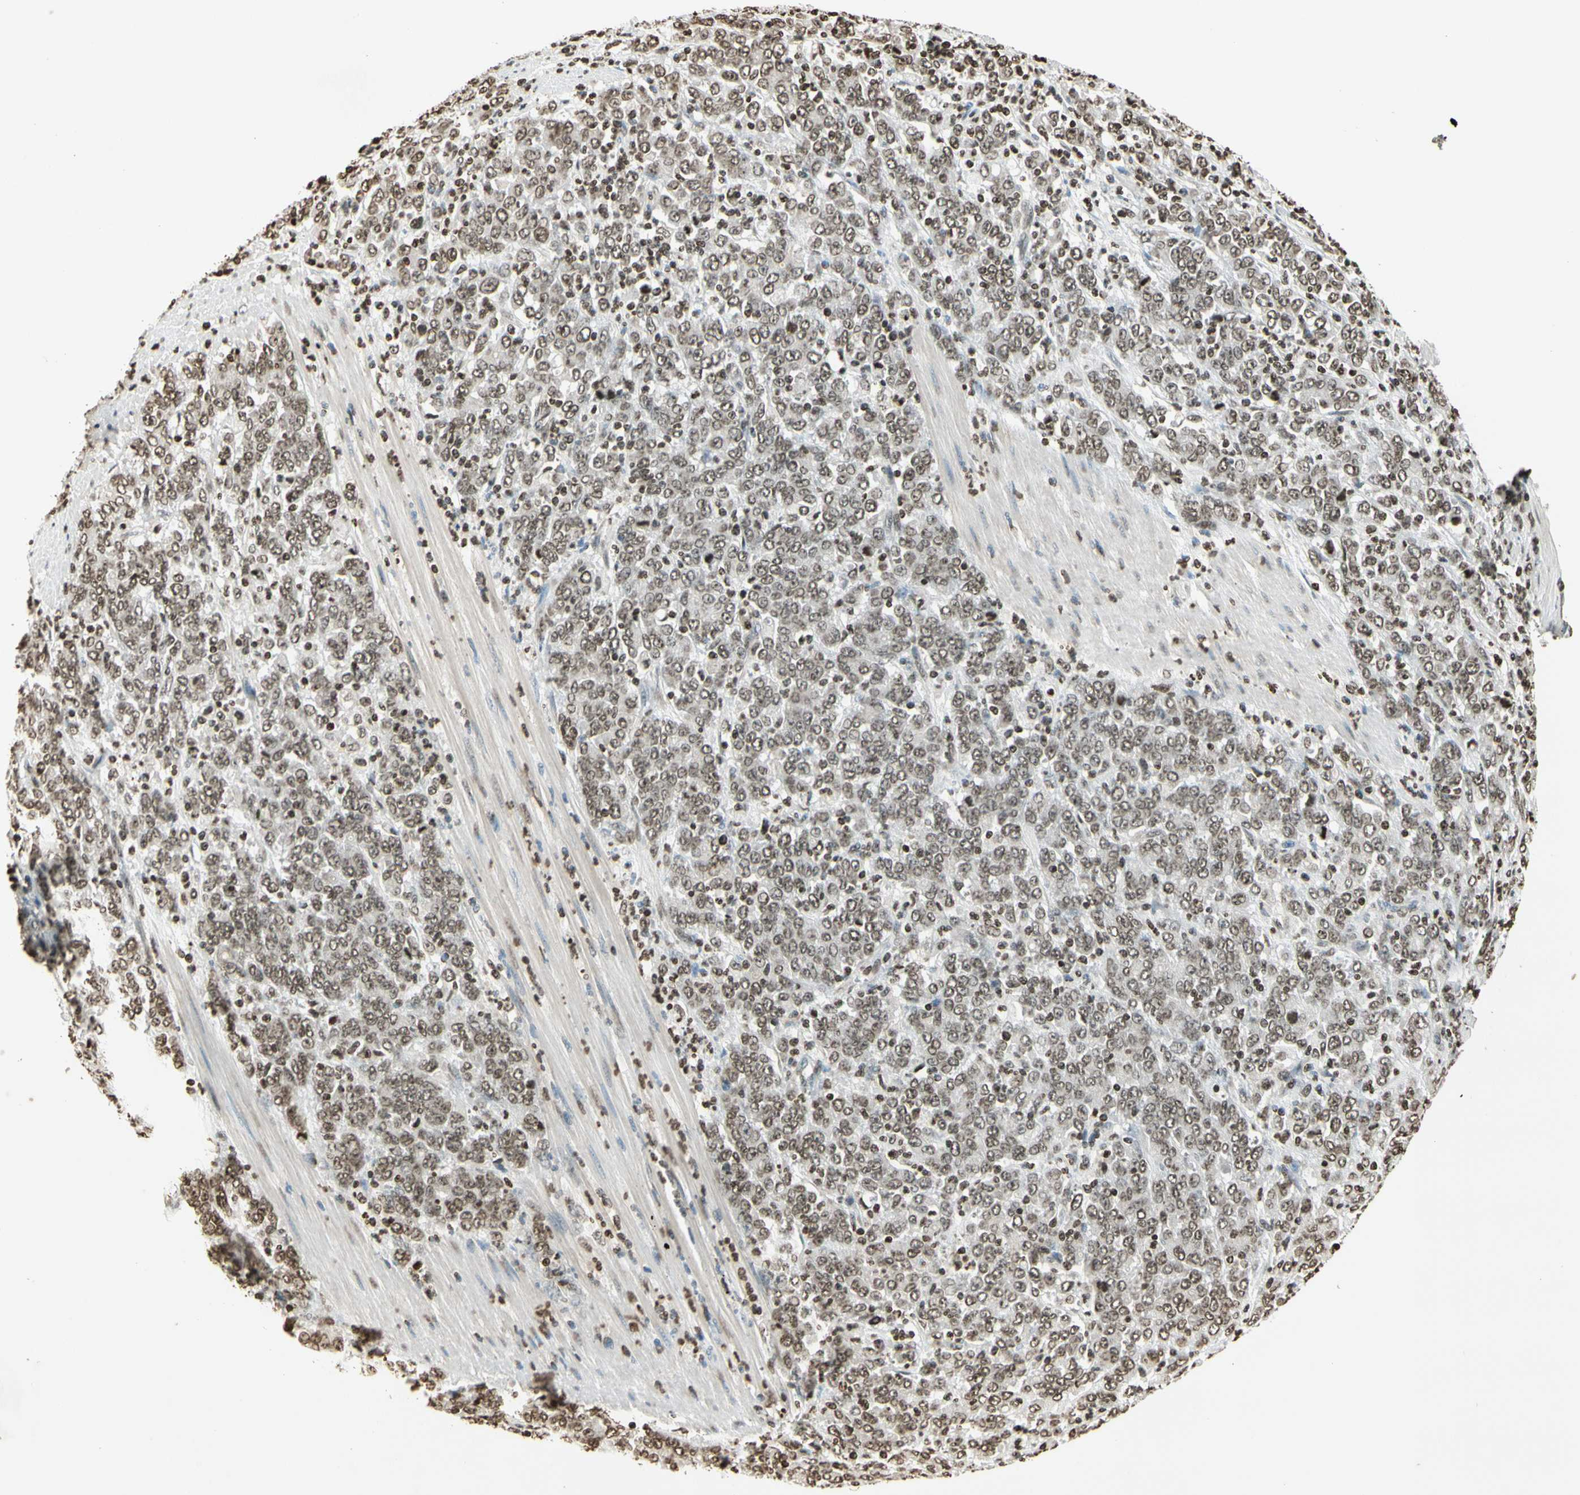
{"staining": {"intensity": "weak", "quantity": ">75%", "location": "nuclear"}, "tissue": "stomach cancer", "cell_type": "Tumor cells", "image_type": "cancer", "snomed": [{"axis": "morphology", "description": "Adenocarcinoma, NOS"}, {"axis": "topography", "description": "Stomach, lower"}], "caption": "Protein expression analysis of human stomach cancer reveals weak nuclear staining in about >75% of tumor cells.", "gene": "RORA", "patient": {"sex": "female", "age": 71}}